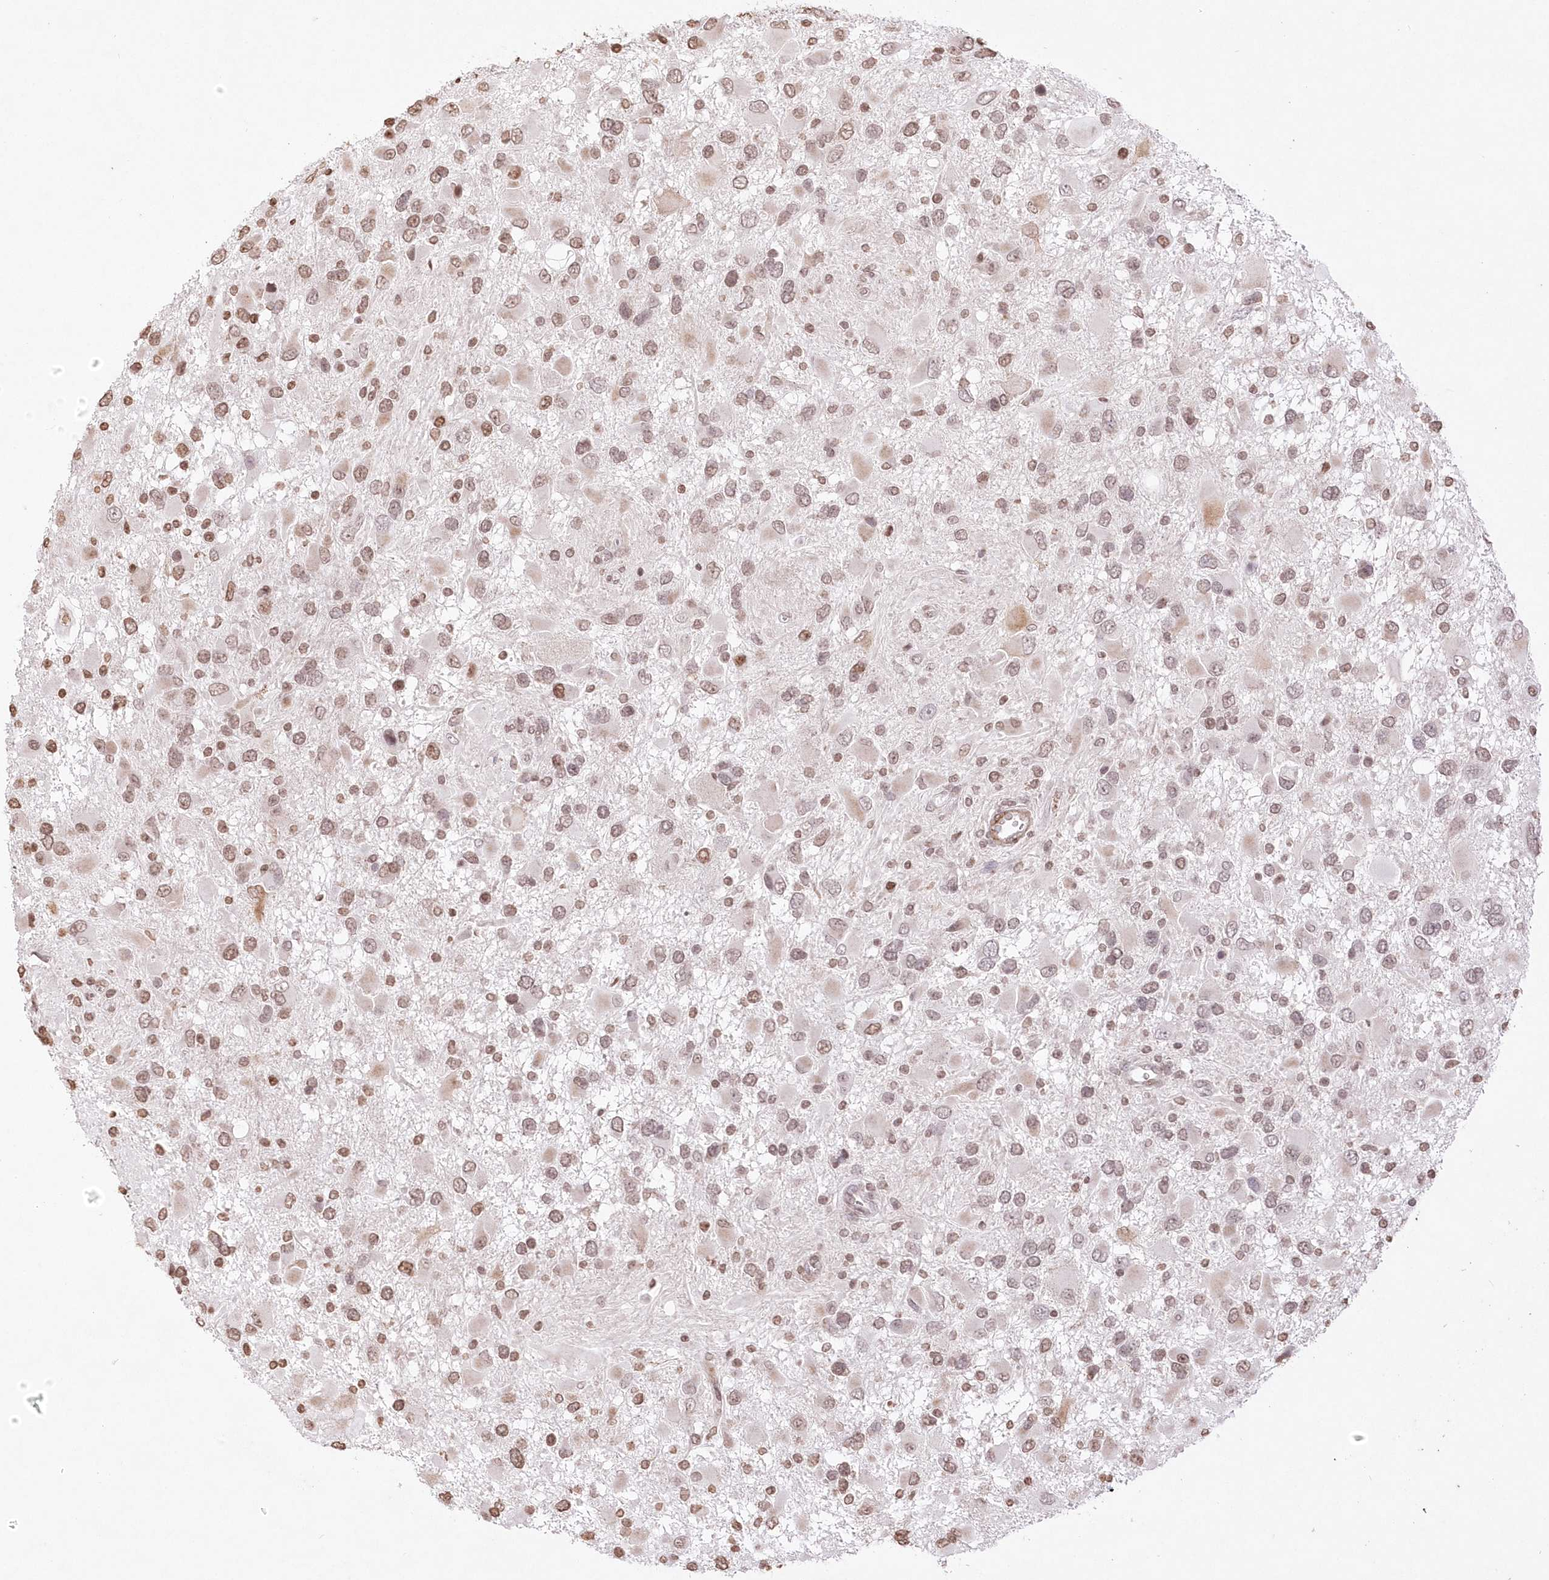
{"staining": {"intensity": "moderate", "quantity": "25%-75%", "location": "nuclear"}, "tissue": "glioma", "cell_type": "Tumor cells", "image_type": "cancer", "snomed": [{"axis": "morphology", "description": "Glioma, malignant, High grade"}, {"axis": "topography", "description": "Brain"}], "caption": "This is a photomicrograph of IHC staining of glioma, which shows moderate staining in the nuclear of tumor cells.", "gene": "RBM27", "patient": {"sex": "male", "age": 53}}